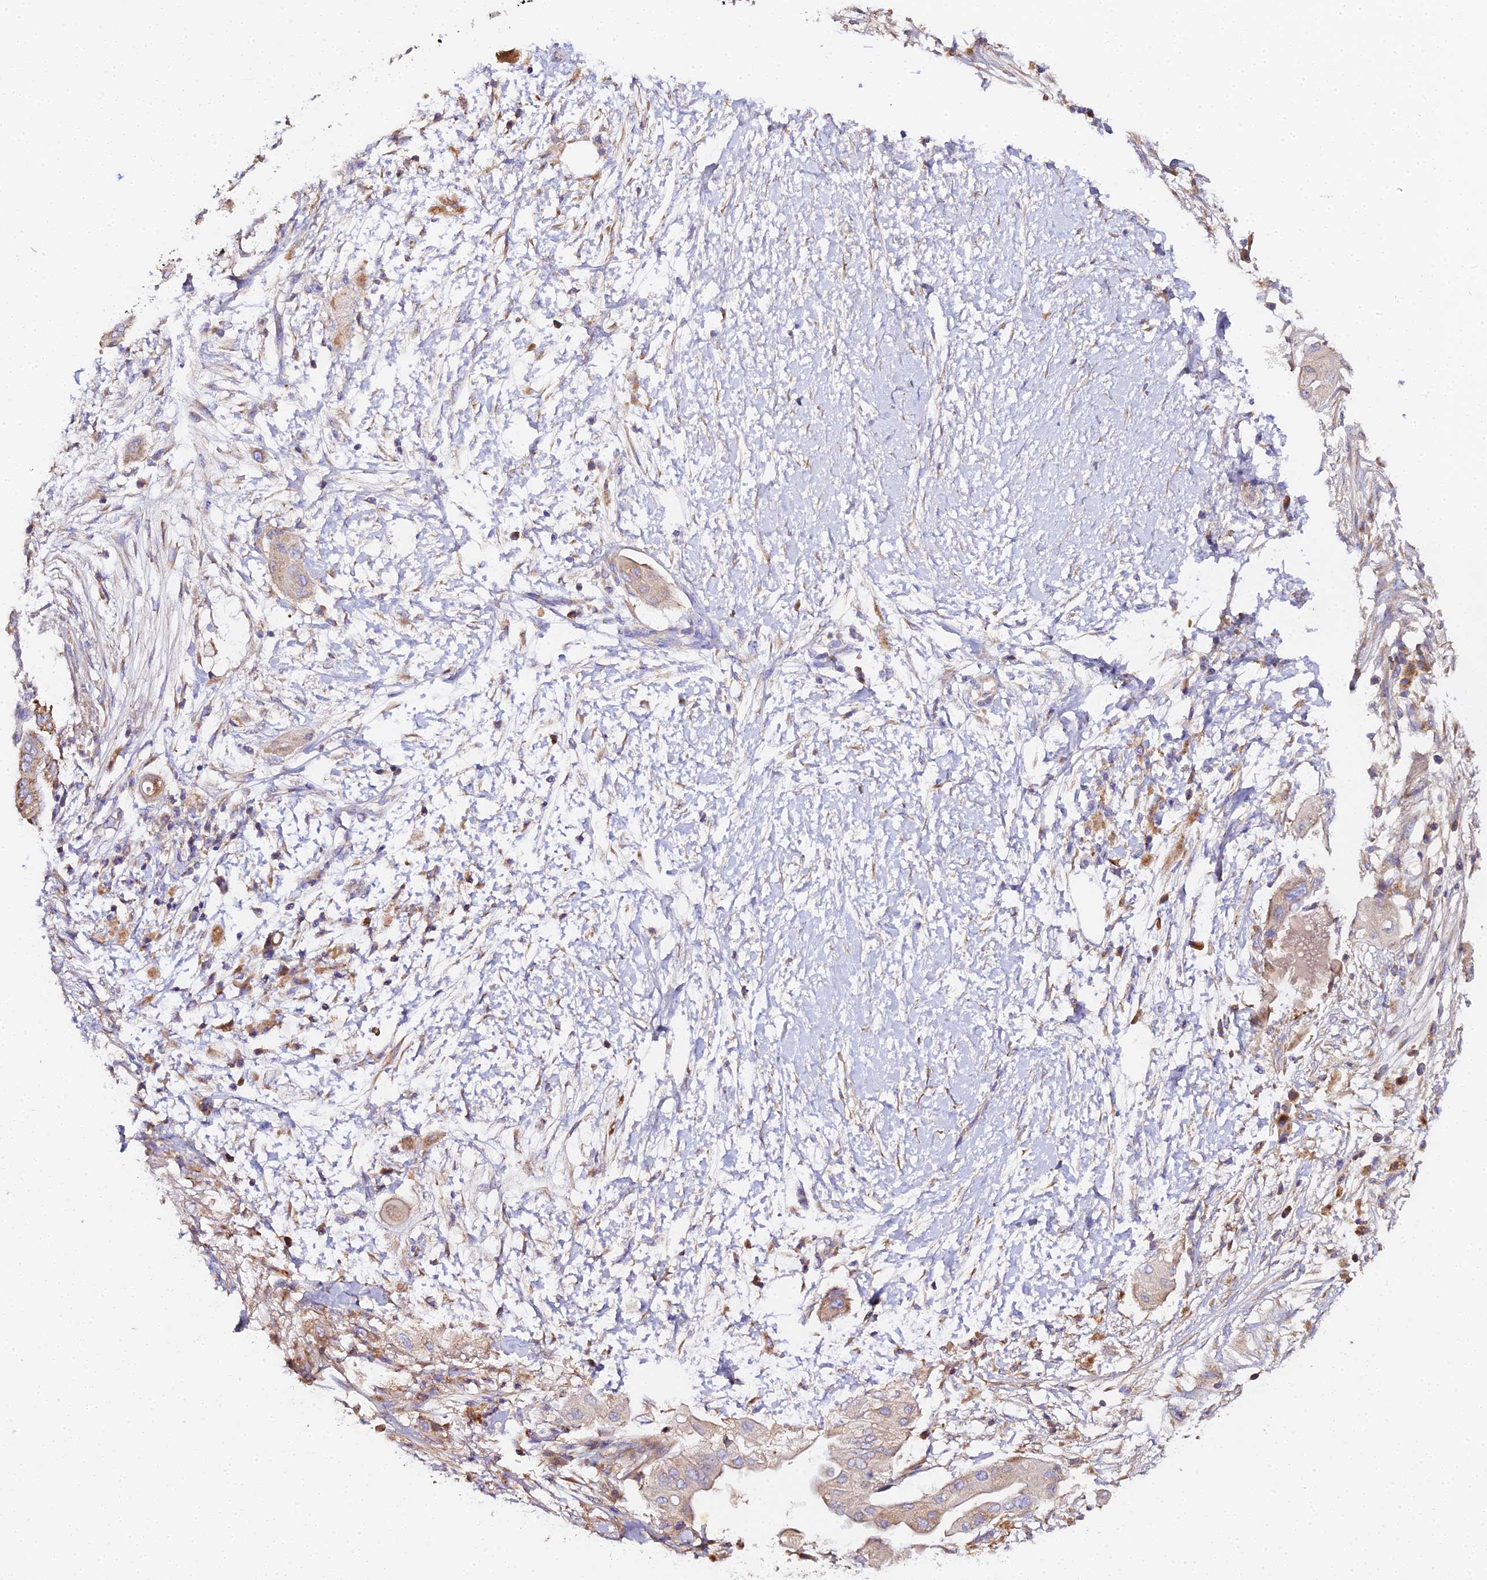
{"staining": {"intensity": "weak", "quantity": "25%-75%", "location": "cytoplasmic/membranous"}, "tissue": "pancreatic cancer", "cell_type": "Tumor cells", "image_type": "cancer", "snomed": [{"axis": "morphology", "description": "Adenocarcinoma, NOS"}, {"axis": "topography", "description": "Pancreas"}], "caption": "DAB (3,3'-diaminobenzidine) immunohistochemical staining of pancreatic adenocarcinoma reveals weak cytoplasmic/membranous protein staining in approximately 25%-75% of tumor cells.", "gene": "SCX", "patient": {"sex": "male", "age": 68}}